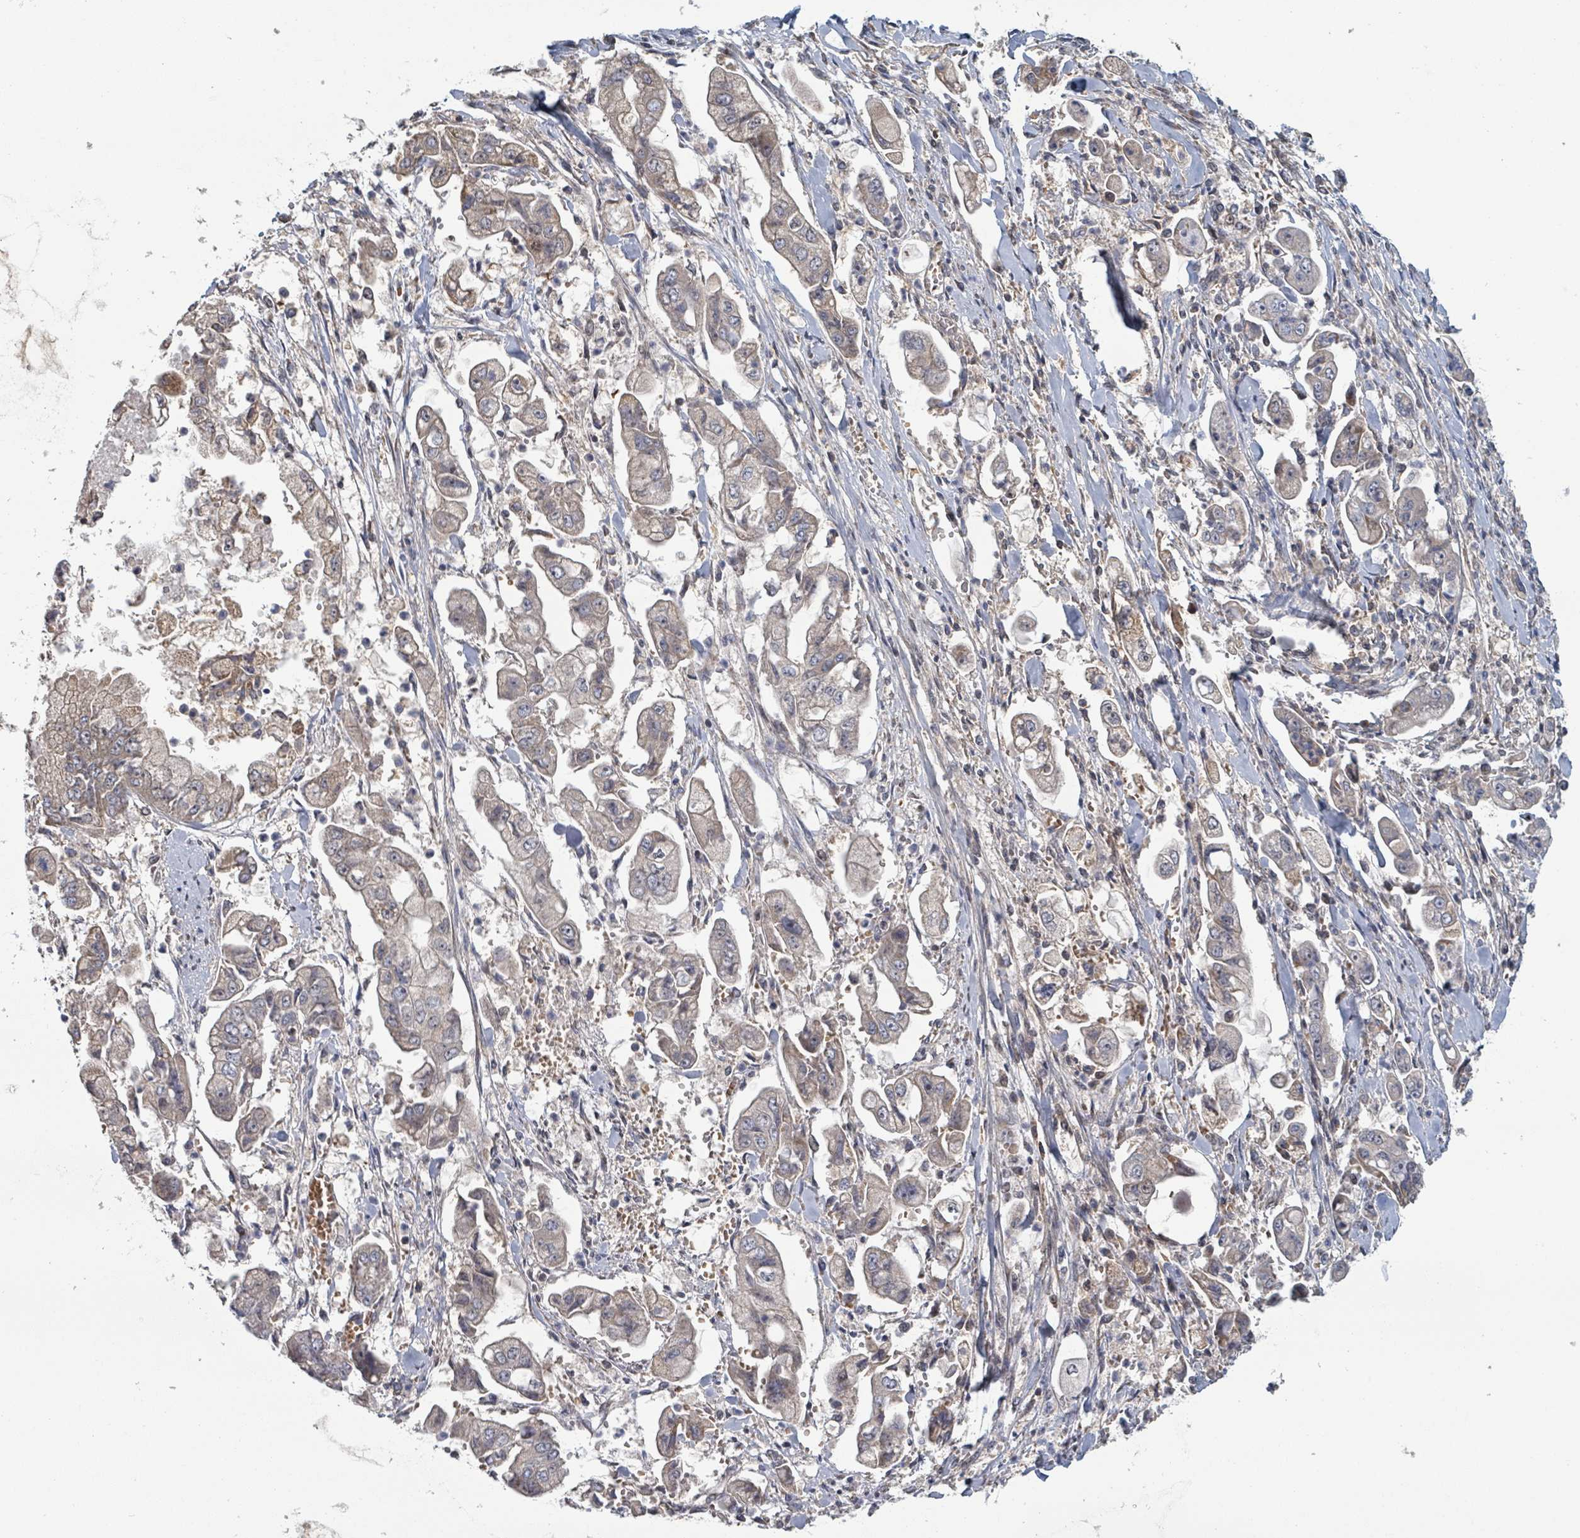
{"staining": {"intensity": "moderate", "quantity": "25%-75%", "location": "cytoplasmic/membranous"}, "tissue": "stomach cancer", "cell_type": "Tumor cells", "image_type": "cancer", "snomed": [{"axis": "morphology", "description": "Adenocarcinoma, NOS"}, {"axis": "topography", "description": "Stomach"}], "caption": "An image of stomach cancer stained for a protein displays moderate cytoplasmic/membranous brown staining in tumor cells.", "gene": "HIVEP1", "patient": {"sex": "male", "age": 62}}